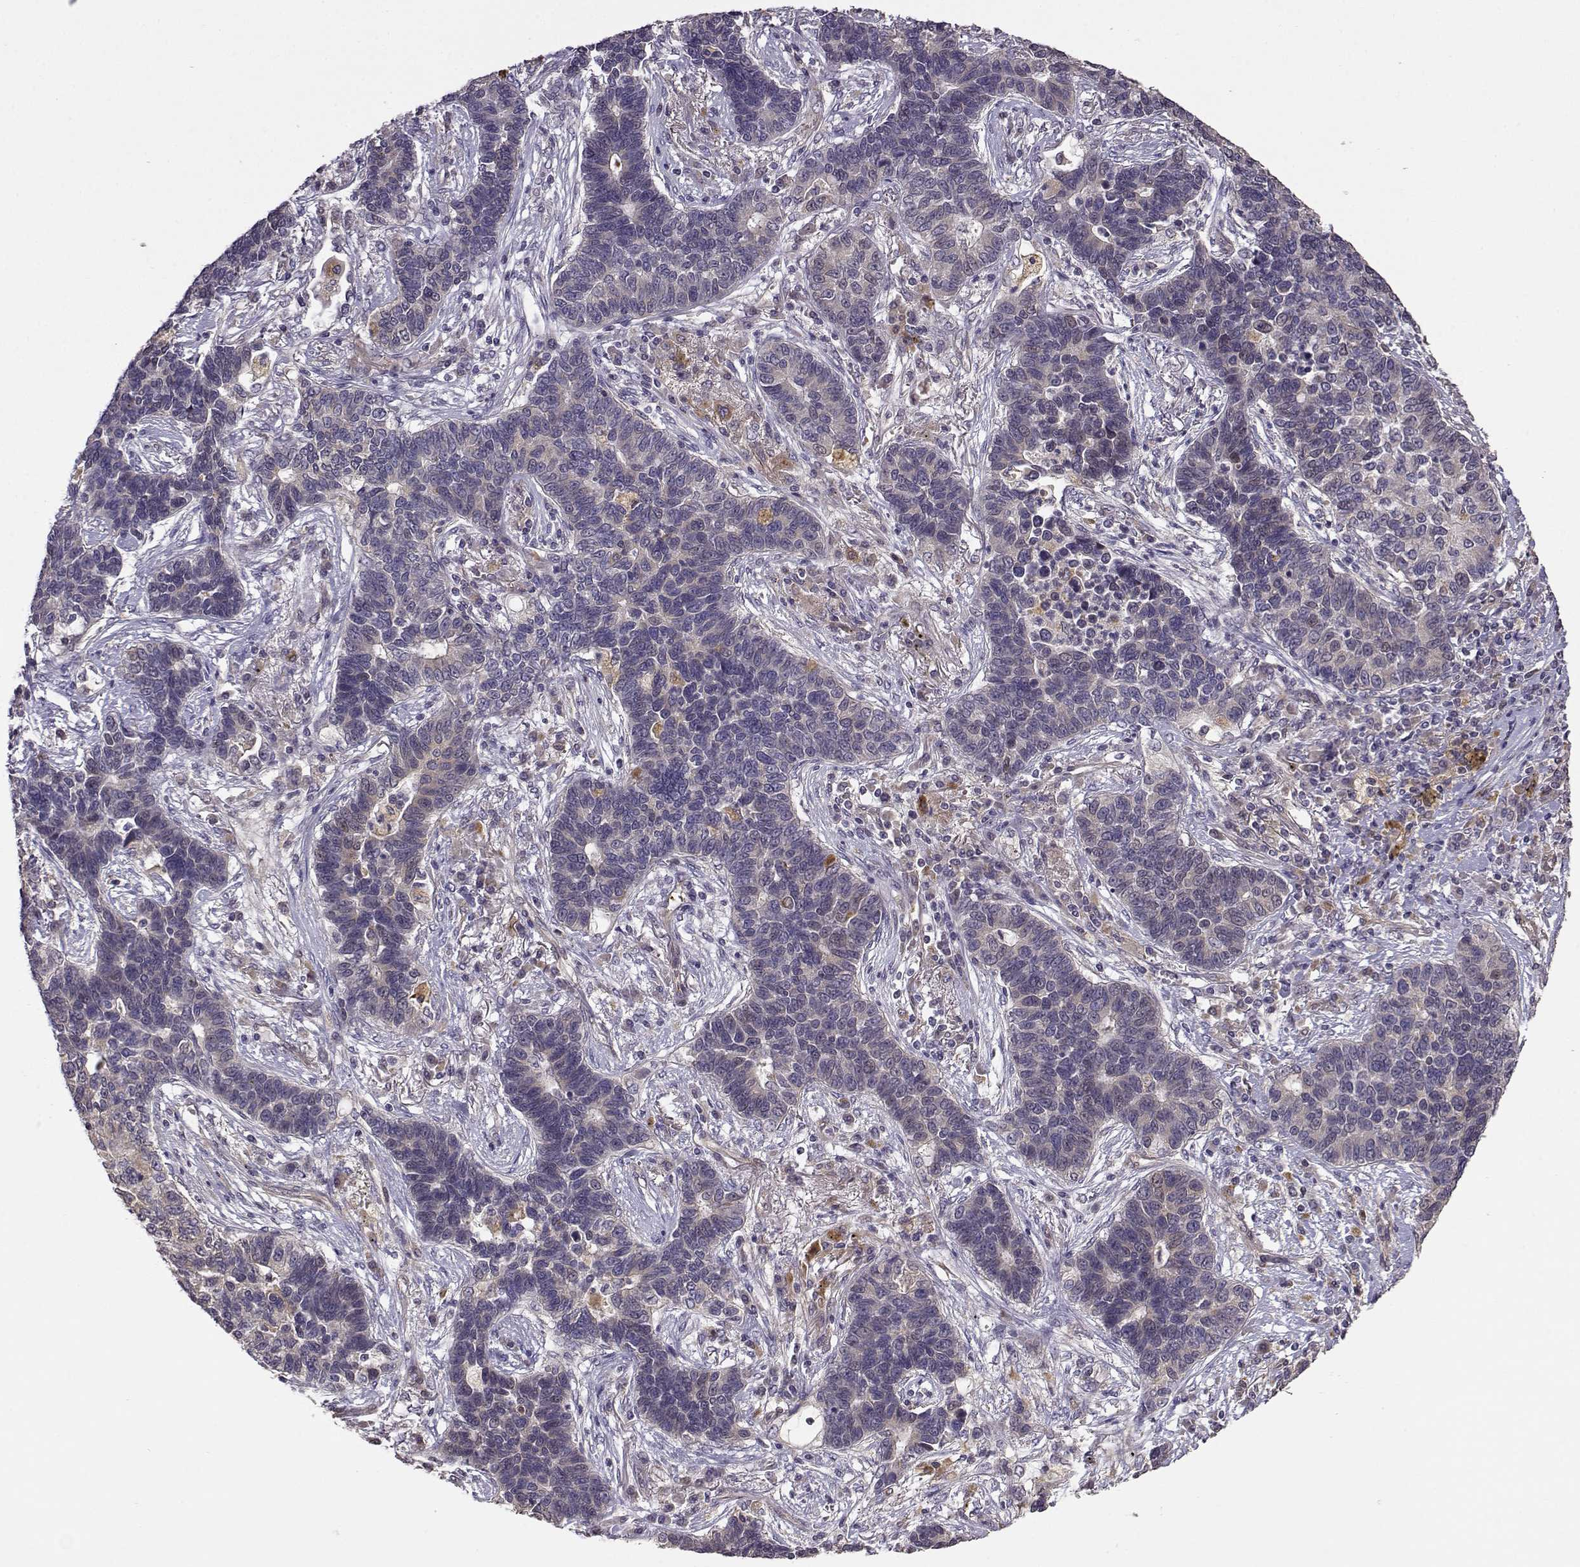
{"staining": {"intensity": "negative", "quantity": "none", "location": "none"}, "tissue": "lung cancer", "cell_type": "Tumor cells", "image_type": "cancer", "snomed": [{"axis": "morphology", "description": "Adenocarcinoma, NOS"}, {"axis": "topography", "description": "Lung"}], "caption": "Human lung cancer stained for a protein using immunohistochemistry (IHC) shows no staining in tumor cells.", "gene": "CRIM1", "patient": {"sex": "female", "age": 57}}